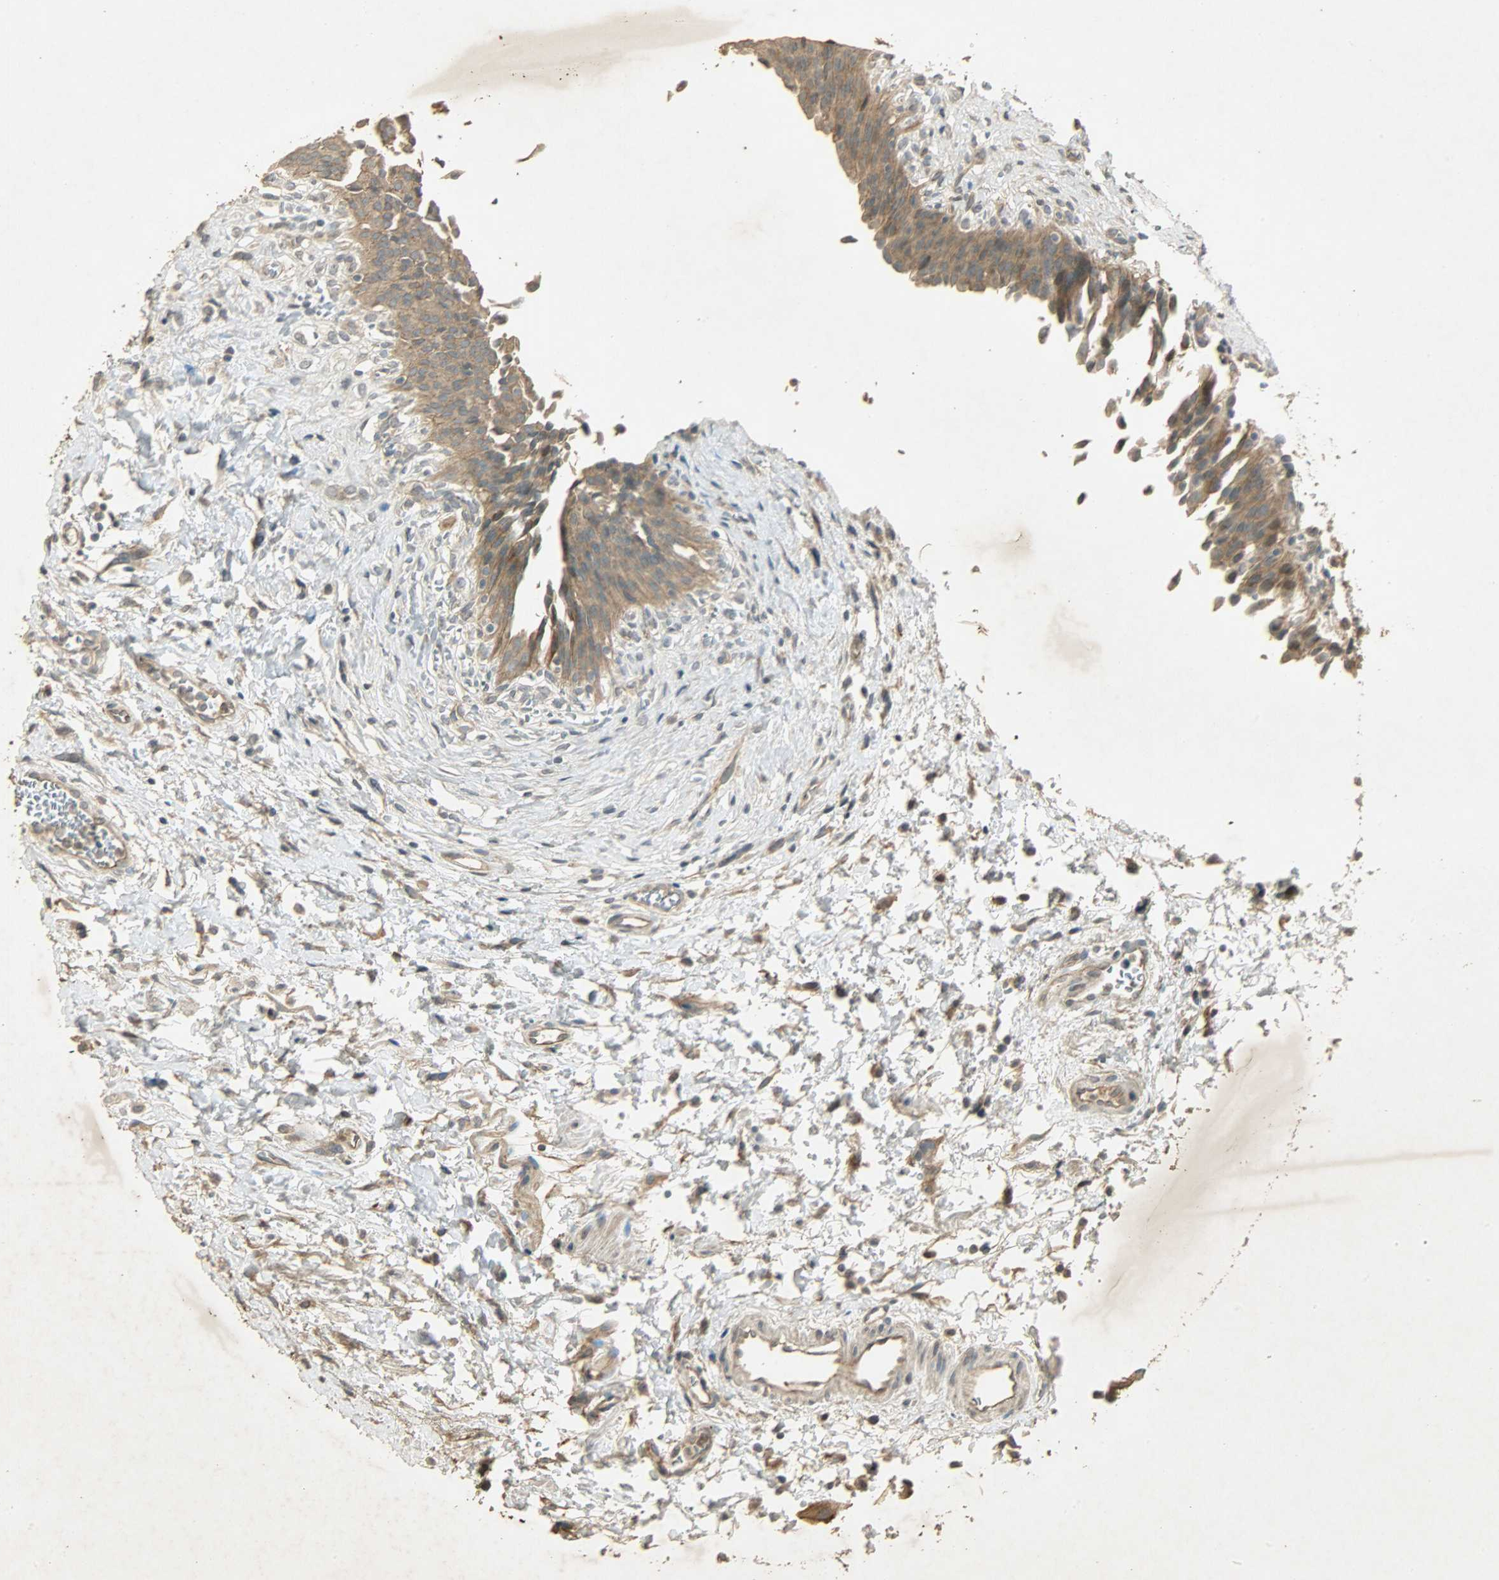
{"staining": {"intensity": "moderate", "quantity": ">75%", "location": "cytoplasmic/membranous"}, "tissue": "urinary bladder", "cell_type": "Urothelial cells", "image_type": "normal", "snomed": [{"axis": "morphology", "description": "Normal tissue, NOS"}, {"axis": "morphology", "description": "Dysplasia, NOS"}, {"axis": "topography", "description": "Urinary bladder"}], "caption": "Brown immunohistochemical staining in normal urinary bladder shows moderate cytoplasmic/membranous positivity in approximately >75% of urothelial cells.", "gene": "ATP2B1", "patient": {"sex": "male", "age": 35}}